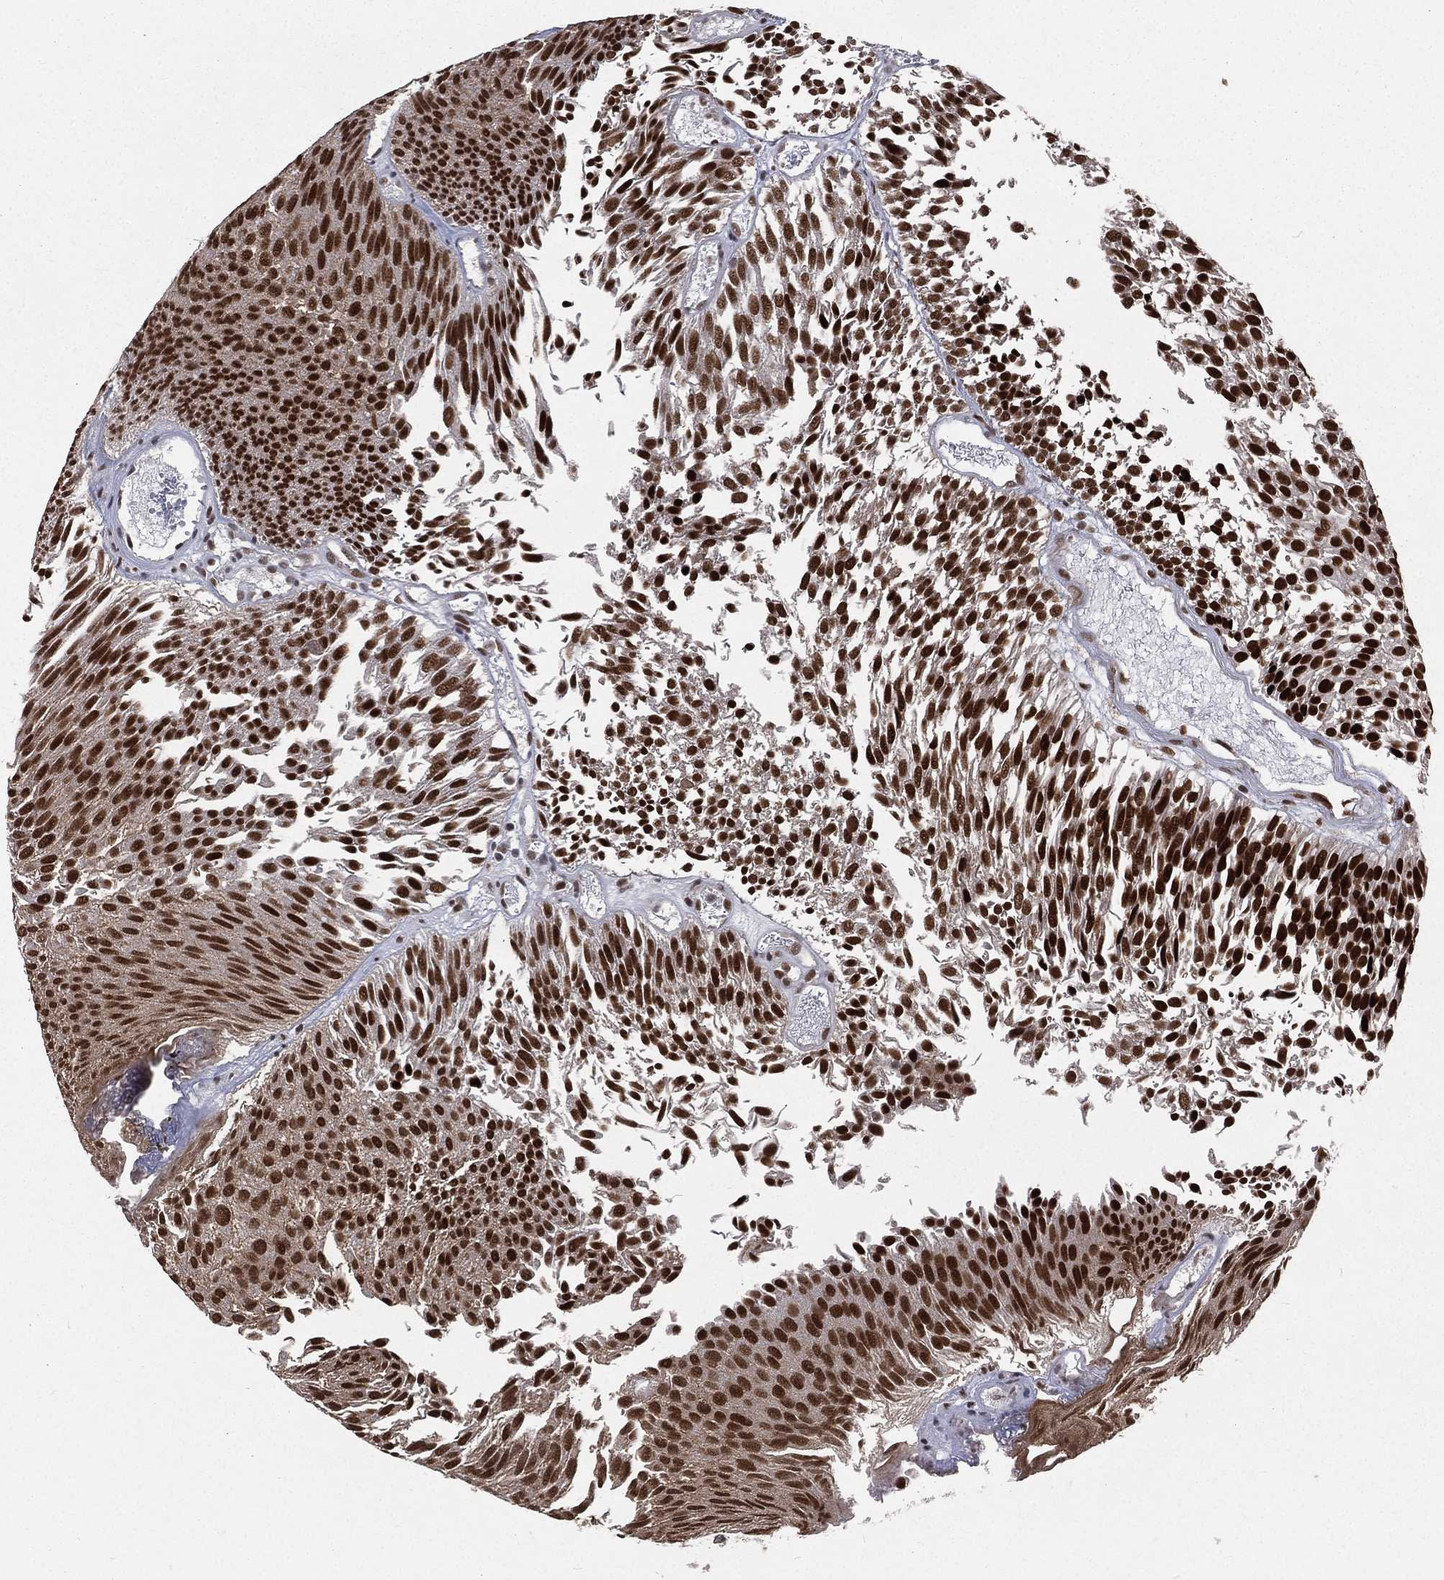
{"staining": {"intensity": "strong", "quantity": ">75%", "location": "nuclear"}, "tissue": "urothelial cancer", "cell_type": "Tumor cells", "image_type": "cancer", "snomed": [{"axis": "morphology", "description": "Urothelial carcinoma, Low grade"}, {"axis": "topography", "description": "Urinary bladder"}], "caption": "Immunohistochemistry micrograph of human urothelial cancer stained for a protein (brown), which demonstrates high levels of strong nuclear positivity in approximately >75% of tumor cells.", "gene": "POLB", "patient": {"sex": "male", "age": 52}}